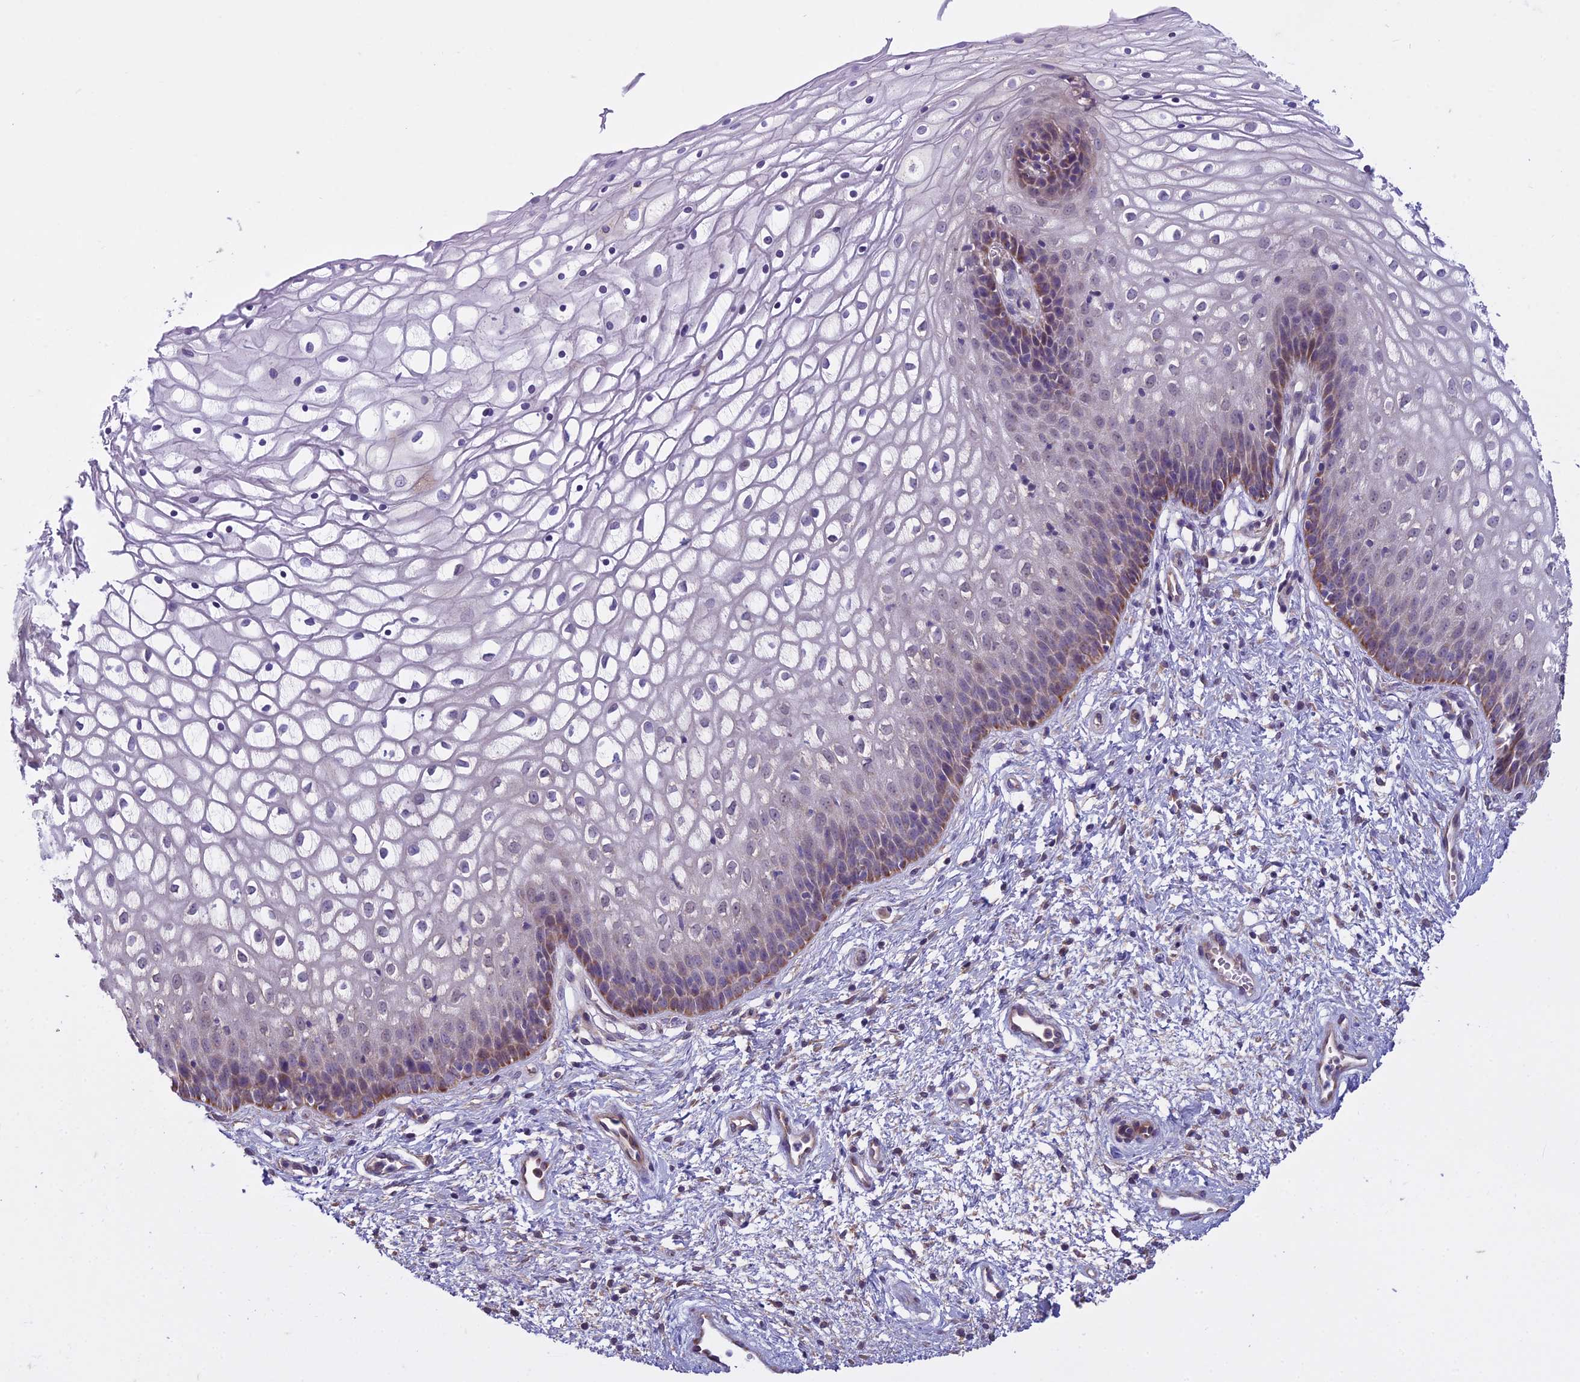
{"staining": {"intensity": "moderate", "quantity": "<25%", "location": "cytoplasmic/membranous"}, "tissue": "vagina", "cell_type": "Squamous epithelial cells", "image_type": "normal", "snomed": [{"axis": "morphology", "description": "Normal tissue, NOS"}, {"axis": "topography", "description": "Vagina"}], "caption": "The photomicrograph exhibits immunohistochemical staining of normal vagina. There is moderate cytoplasmic/membranous positivity is identified in about <25% of squamous epithelial cells.", "gene": "DUS2", "patient": {"sex": "female", "age": 34}}